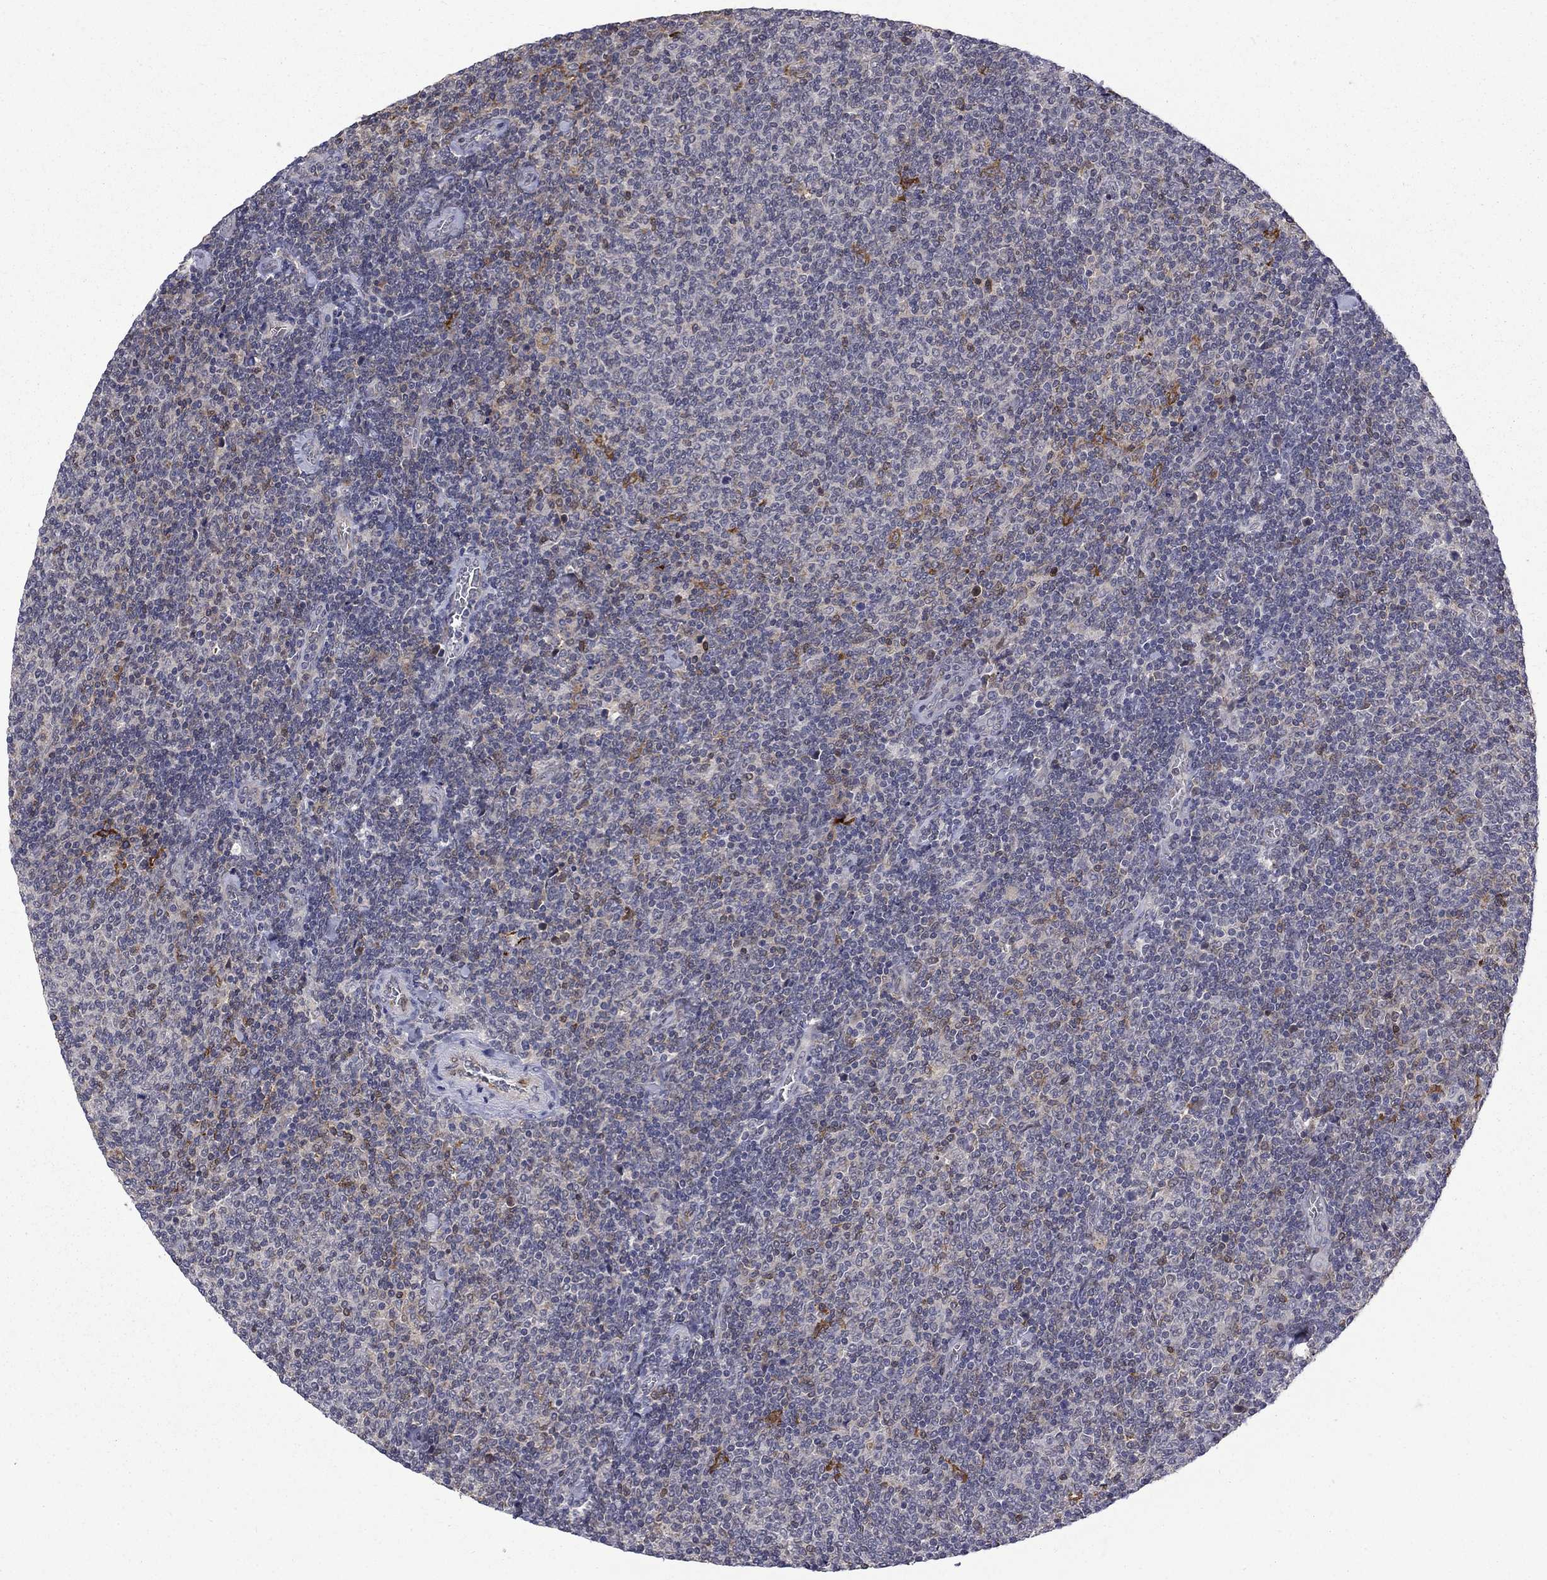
{"staining": {"intensity": "weak", "quantity": ">75%", "location": "cytoplasmic/membranous"}, "tissue": "lymphoma", "cell_type": "Tumor cells", "image_type": "cancer", "snomed": [{"axis": "morphology", "description": "Malignant lymphoma, non-Hodgkin's type, Low grade"}, {"axis": "topography", "description": "Lymph node"}], "caption": "Low-grade malignant lymphoma, non-Hodgkin's type stained with DAB IHC exhibits low levels of weak cytoplasmic/membranous expression in about >75% of tumor cells.", "gene": "PCBP3", "patient": {"sex": "male", "age": 52}}